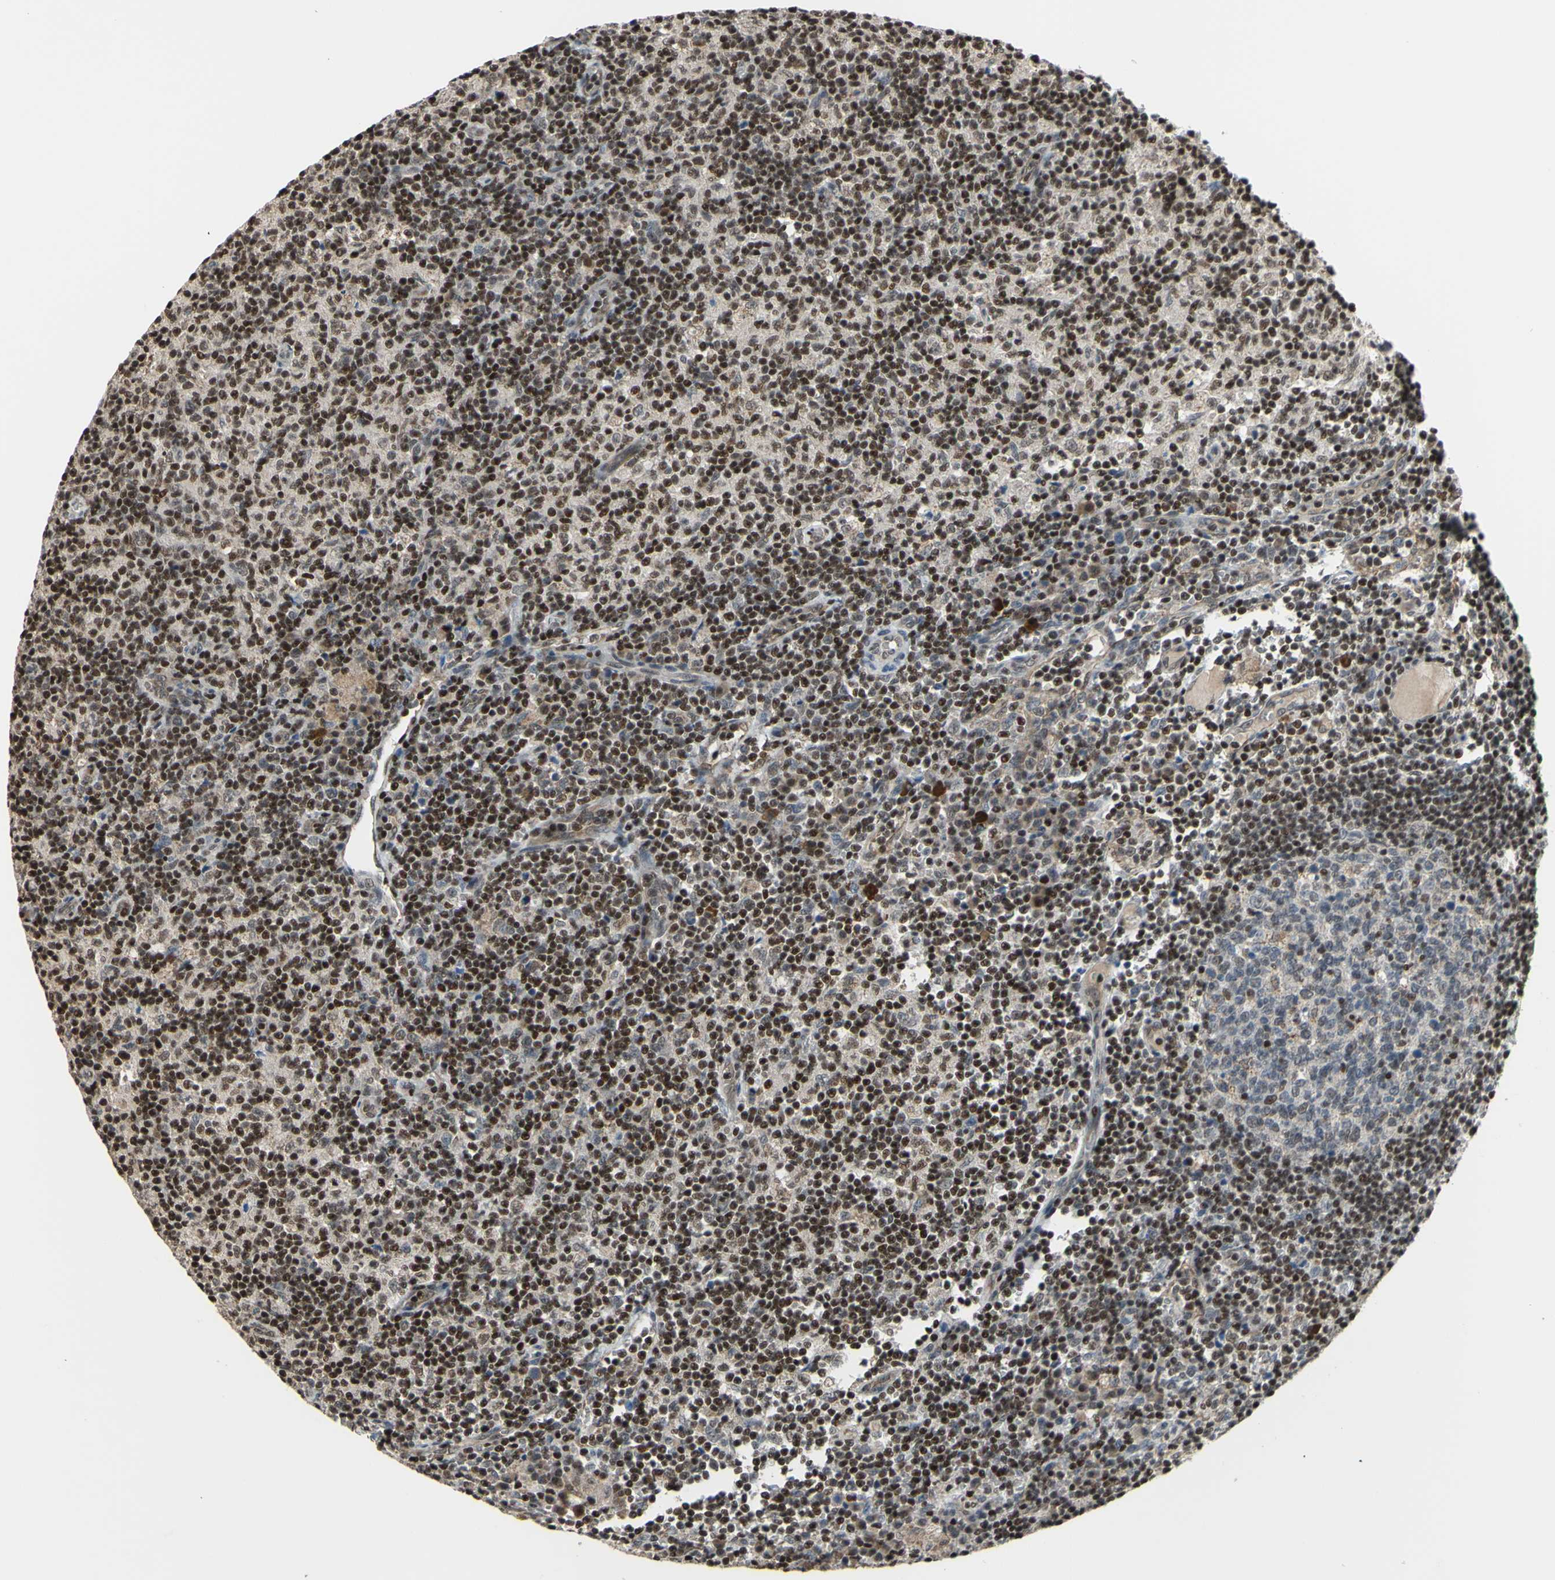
{"staining": {"intensity": "weak", "quantity": "25%-75%", "location": "cytoplasmic/membranous,nuclear"}, "tissue": "lymph node", "cell_type": "Germinal center cells", "image_type": "normal", "snomed": [{"axis": "morphology", "description": "Normal tissue, NOS"}, {"axis": "morphology", "description": "Inflammation, NOS"}, {"axis": "topography", "description": "Lymph node"}], "caption": "Brown immunohistochemical staining in normal lymph node reveals weak cytoplasmic/membranous,nuclear positivity in approximately 25%-75% of germinal center cells. Nuclei are stained in blue.", "gene": "SP4", "patient": {"sex": "male", "age": 55}}